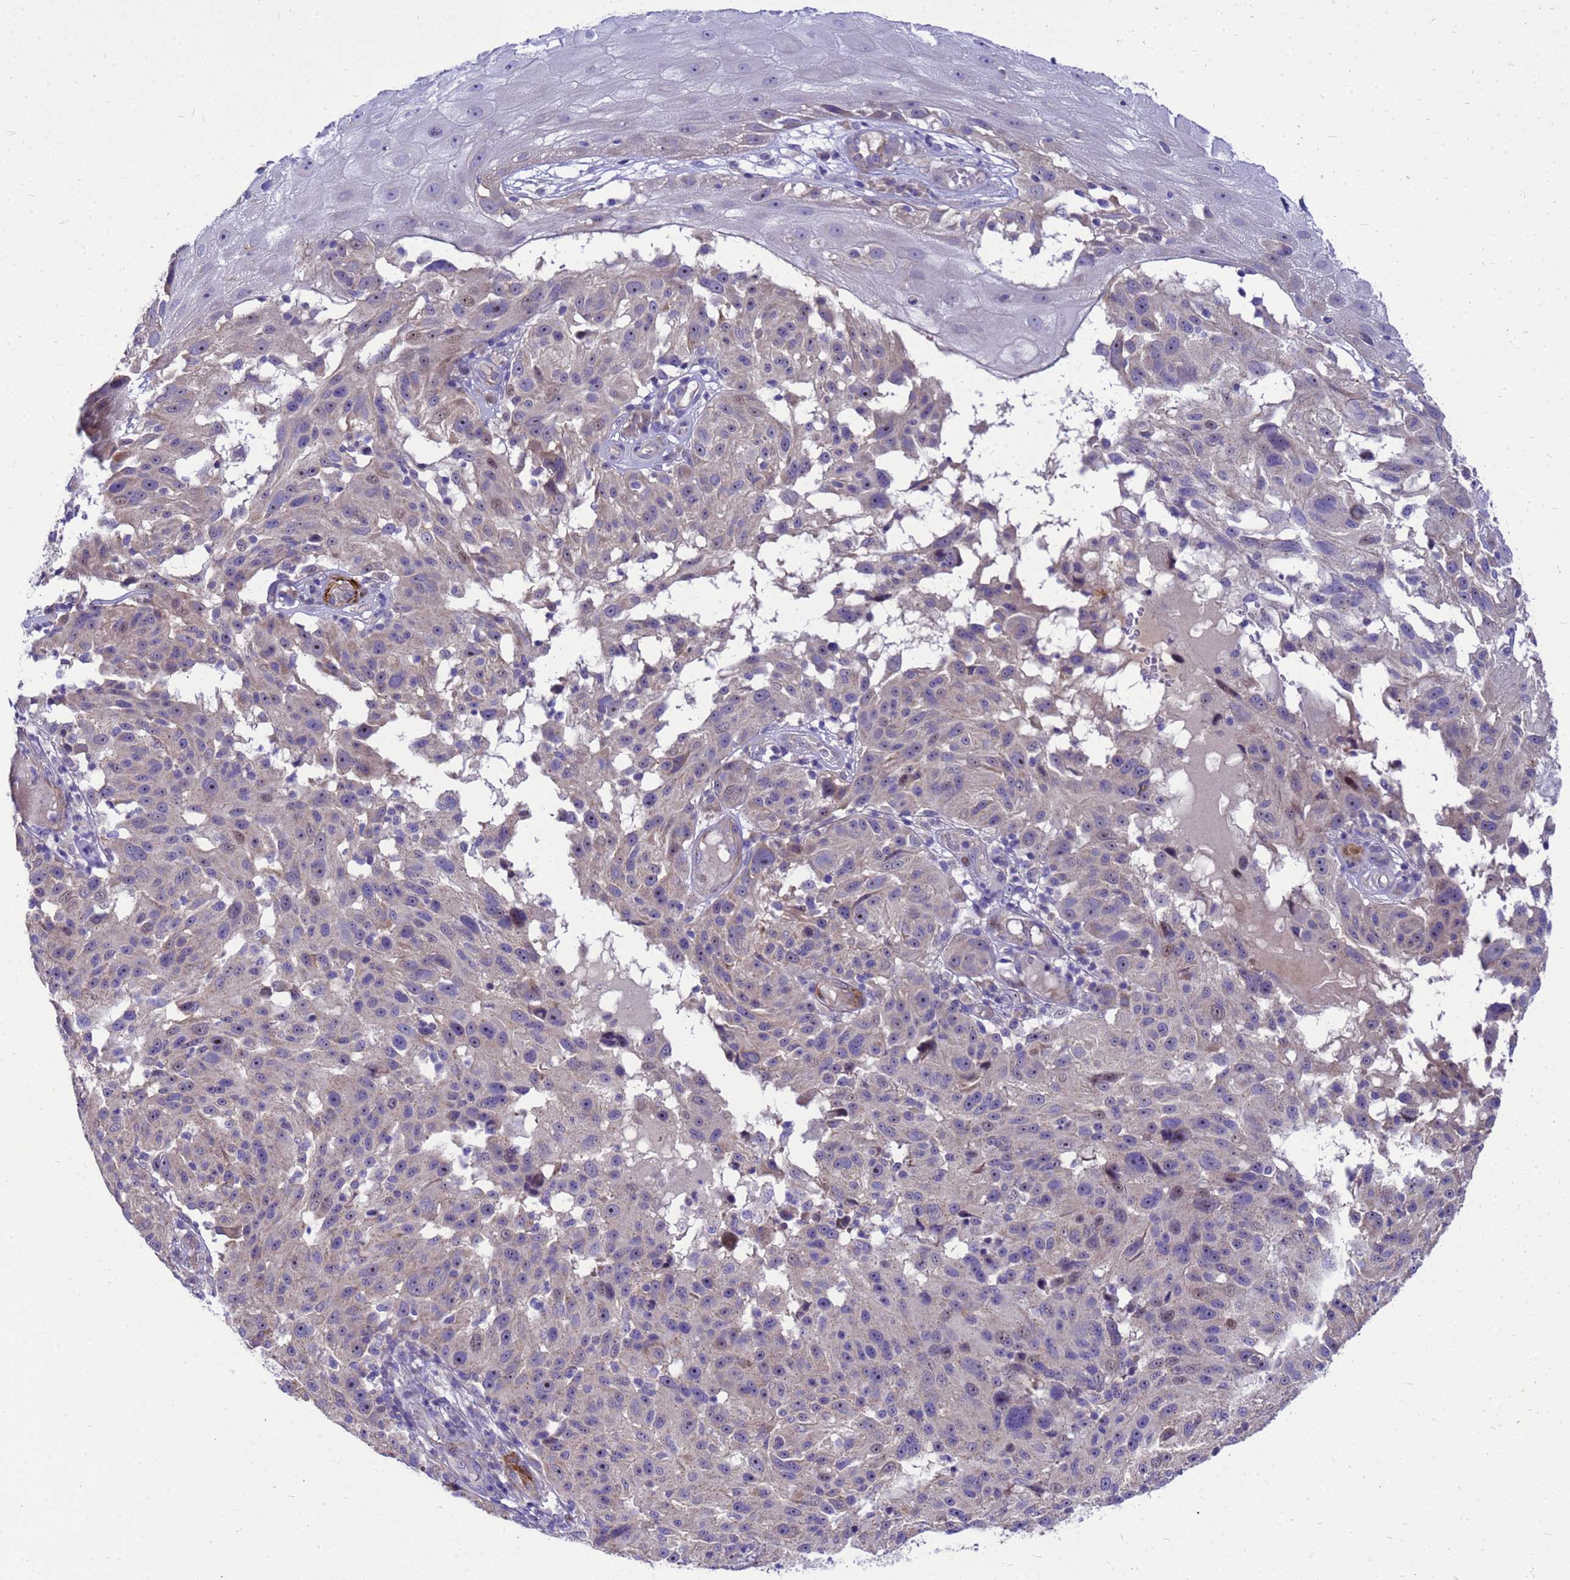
{"staining": {"intensity": "negative", "quantity": "none", "location": "none"}, "tissue": "melanoma", "cell_type": "Tumor cells", "image_type": "cancer", "snomed": [{"axis": "morphology", "description": "Malignant melanoma, NOS"}, {"axis": "topography", "description": "Skin"}], "caption": "The IHC image has no significant expression in tumor cells of malignant melanoma tissue.", "gene": "POP7", "patient": {"sex": "male", "age": 53}}